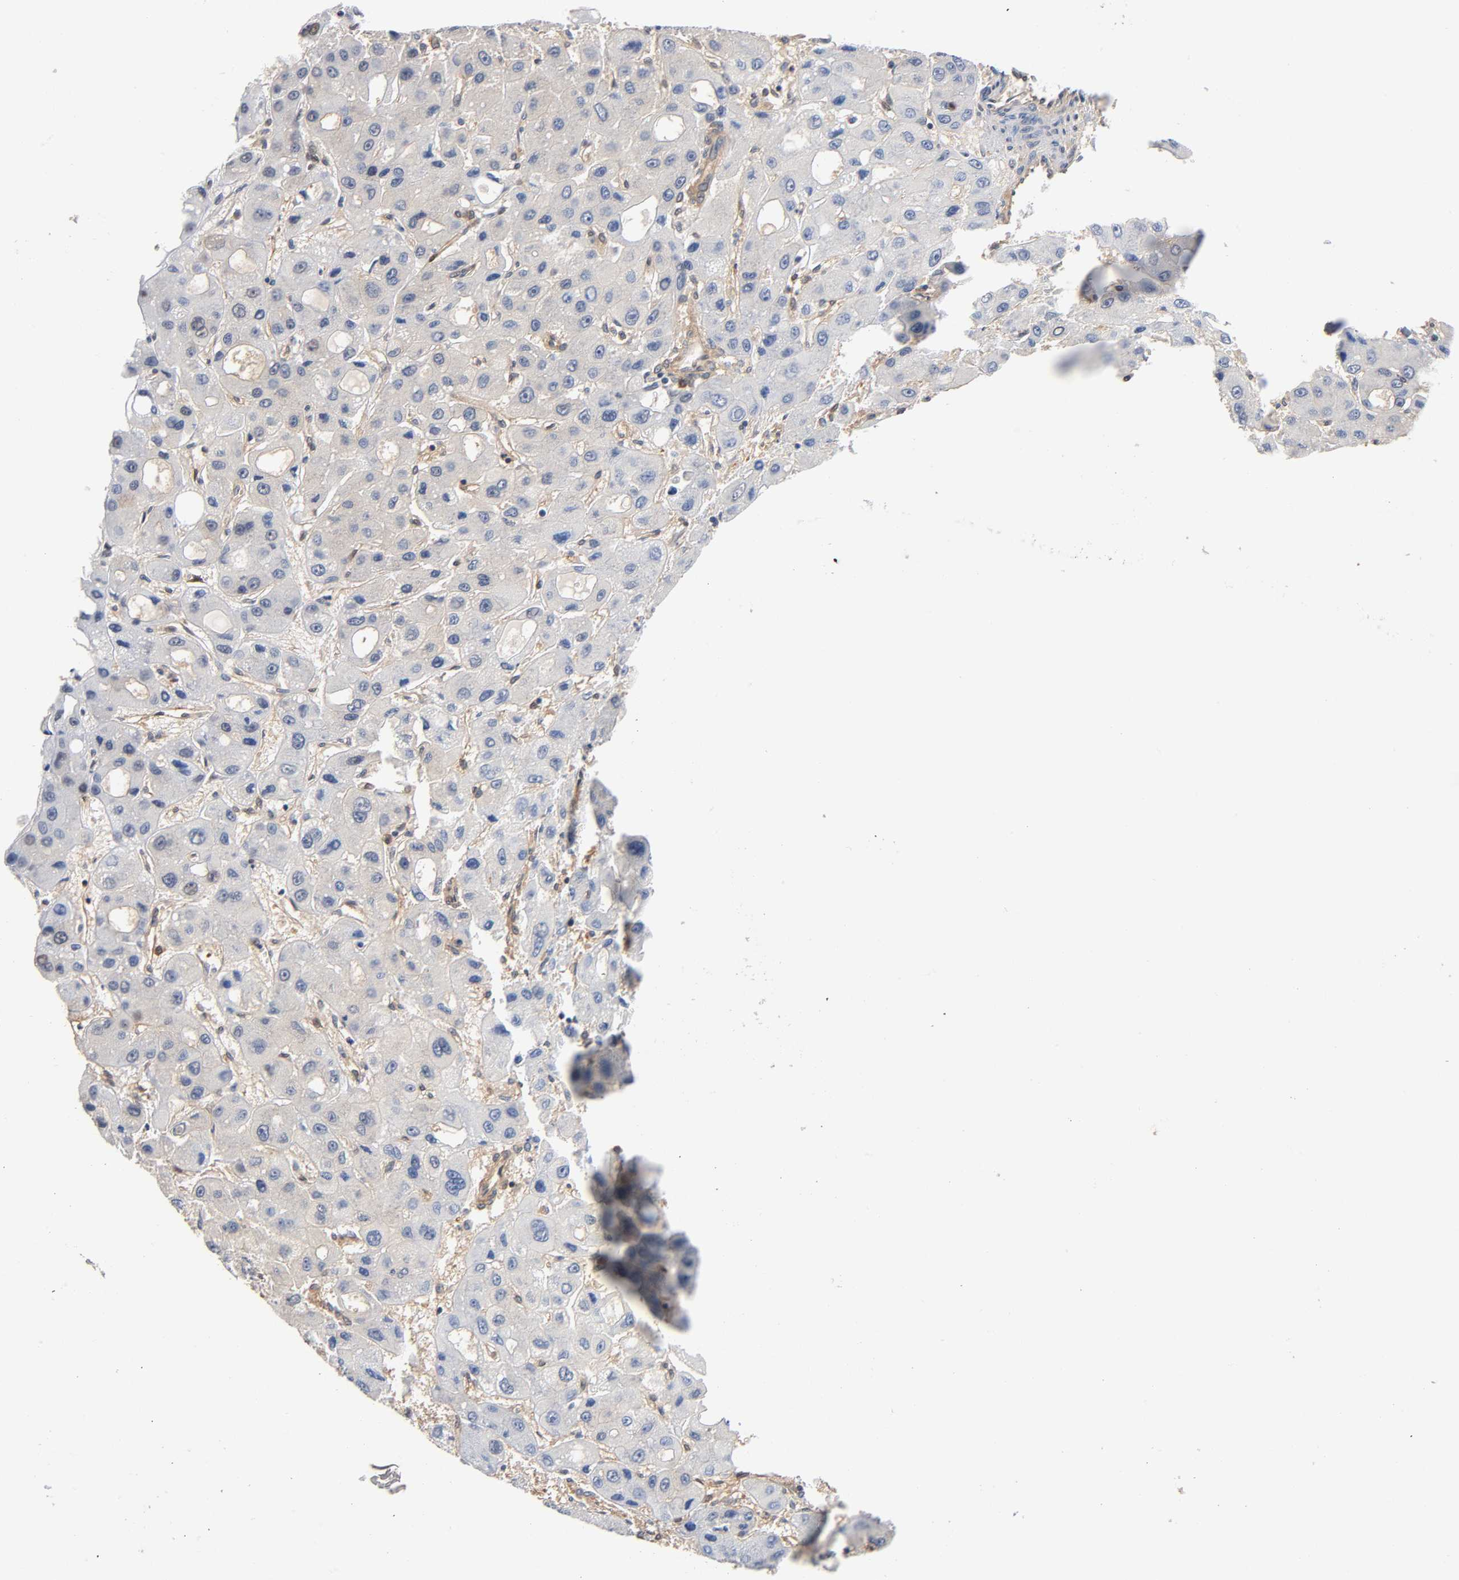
{"staining": {"intensity": "negative", "quantity": "none", "location": "none"}, "tissue": "liver cancer", "cell_type": "Tumor cells", "image_type": "cancer", "snomed": [{"axis": "morphology", "description": "Carcinoma, Hepatocellular, NOS"}, {"axis": "topography", "description": "Liver"}], "caption": "A high-resolution photomicrograph shows IHC staining of liver cancer (hepatocellular carcinoma), which reveals no significant staining in tumor cells. Nuclei are stained in blue.", "gene": "ALDOA", "patient": {"sex": "male", "age": 55}}